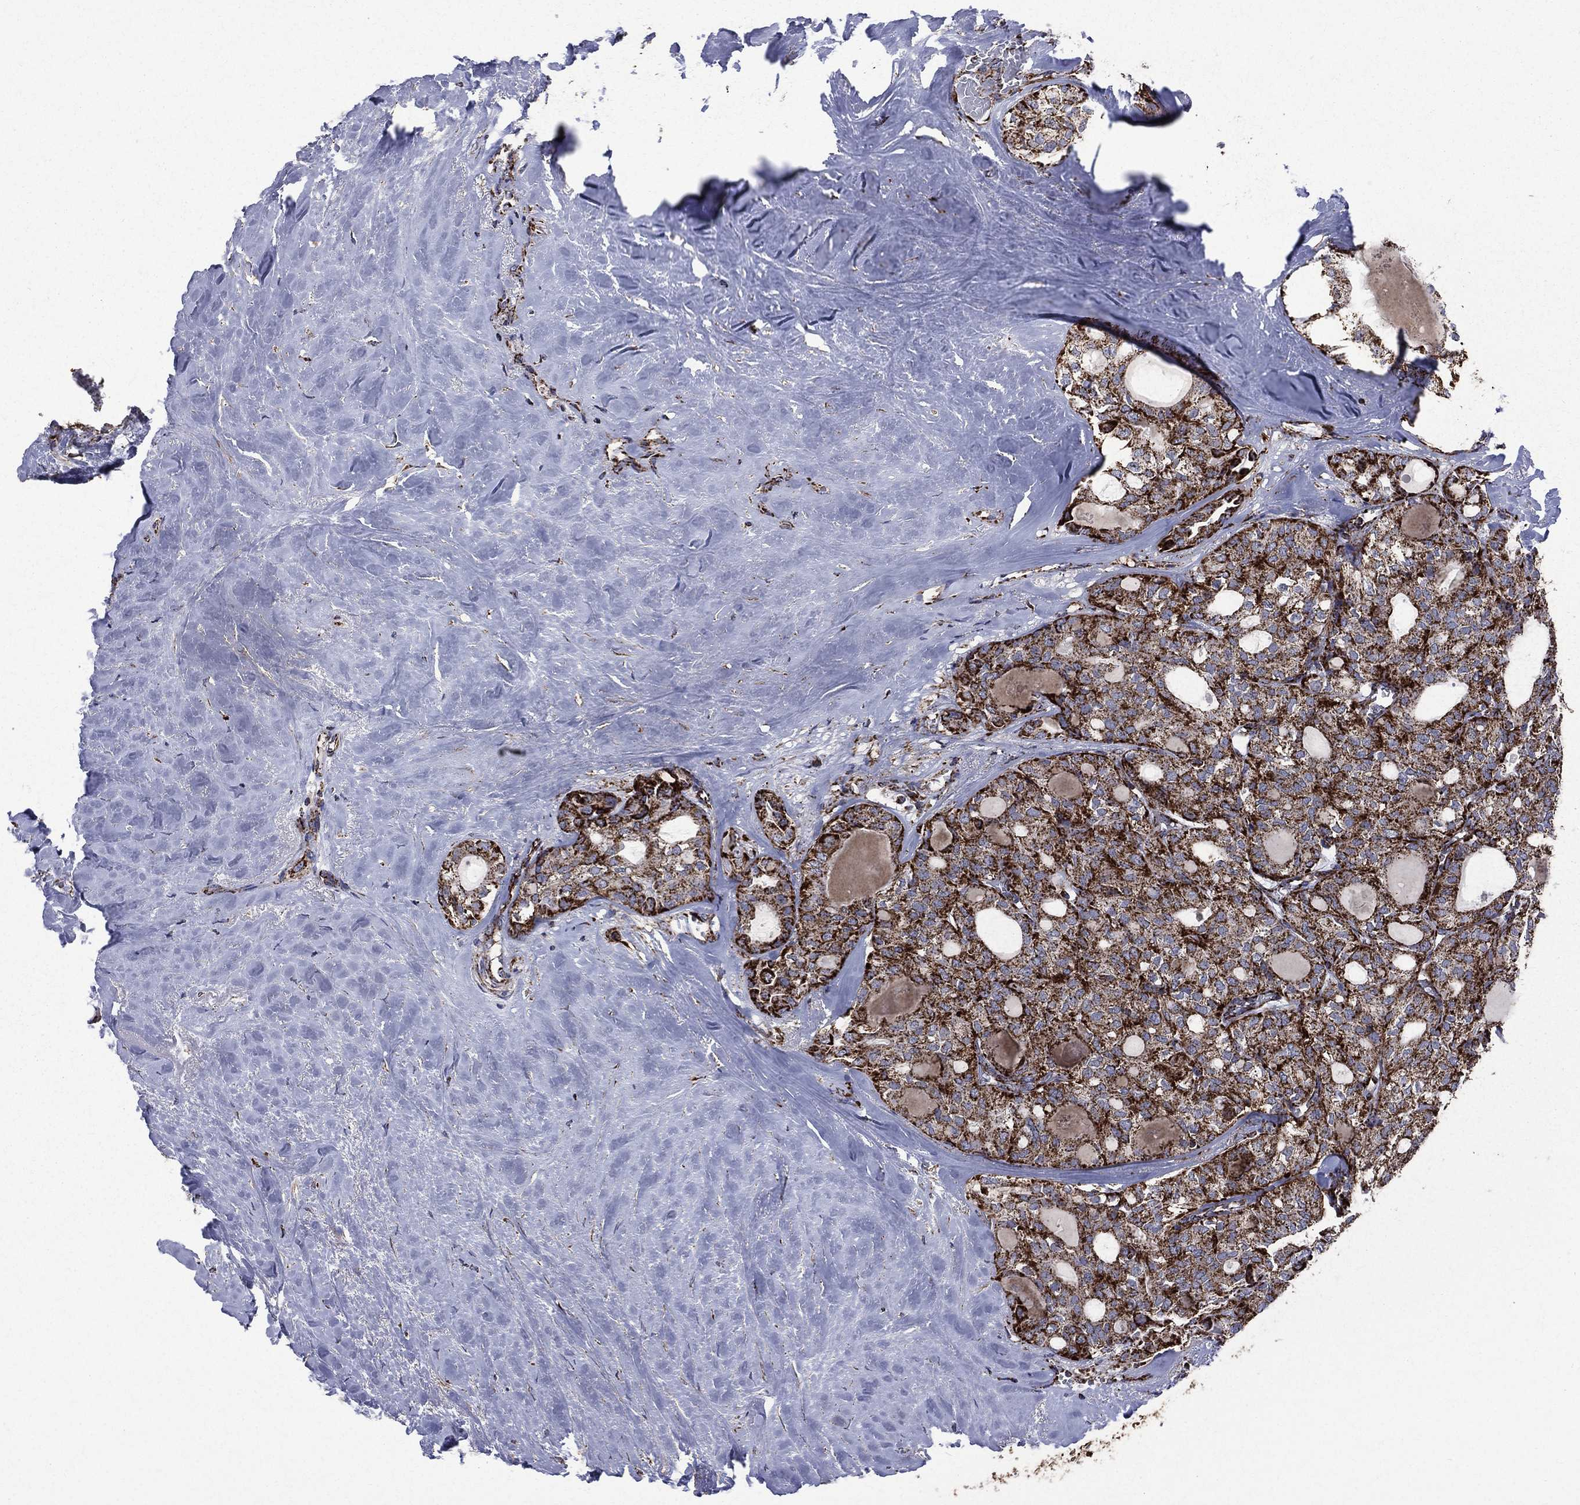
{"staining": {"intensity": "strong", "quantity": ">75%", "location": "cytoplasmic/membranous"}, "tissue": "thyroid cancer", "cell_type": "Tumor cells", "image_type": "cancer", "snomed": [{"axis": "morphology", "description": "Follicular adenoma carcinoma, NOS"}, {"axis": "topography", "description": "Thyroid gland"}], "caption": "IHC image of neoplastic tissue: follicular adenoma carcinoma (thyroid) stained using IHC displays high levels of strong protein expression localized specifically in the cytoplasmic/membranous of tumor cells, appearing as a cytoplasmic/membranous brown color.", "gene": "GOT2", "patient": {"sex": "male", "age": 75}}